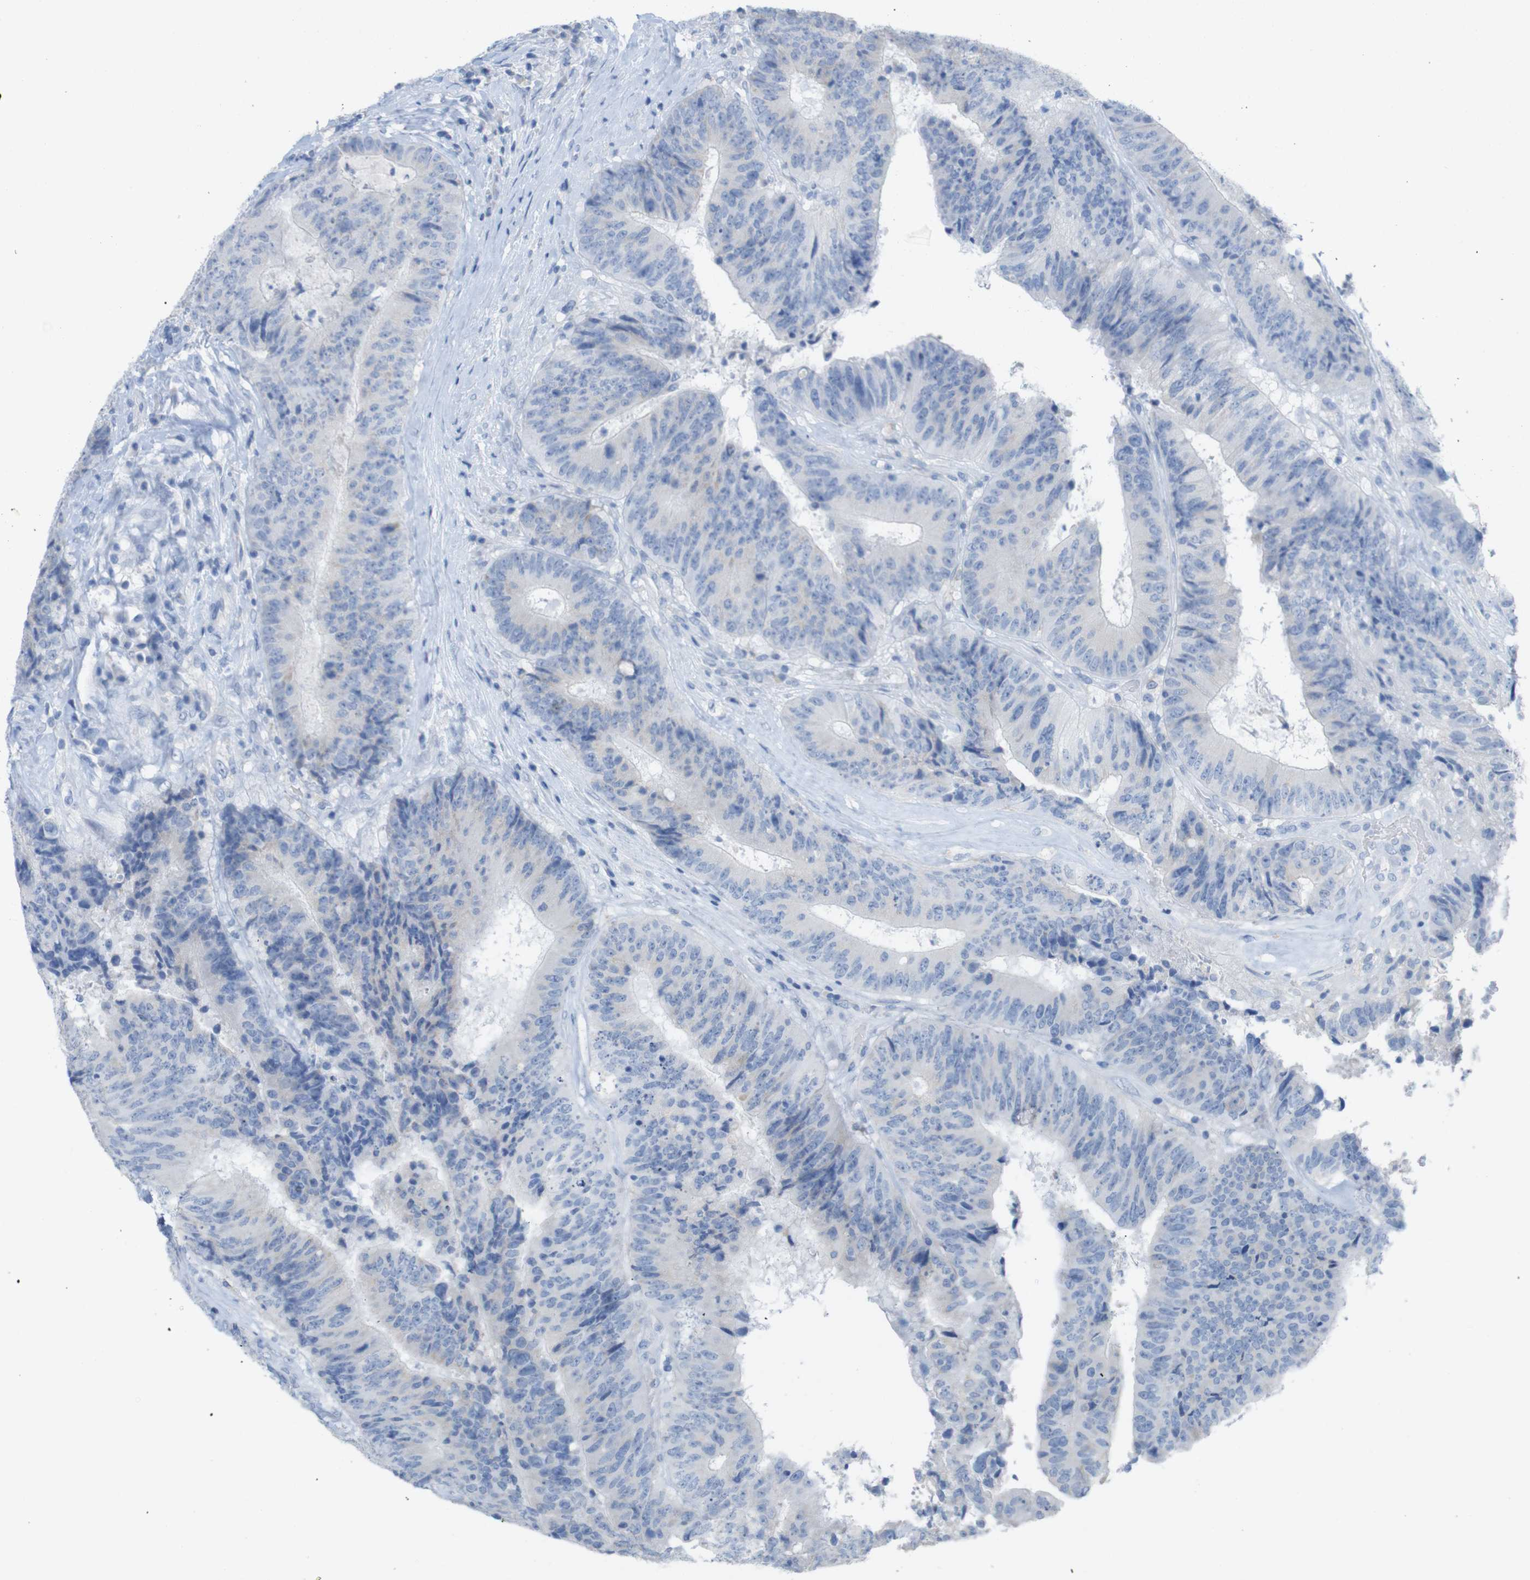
{"staining": {"intensity": "negative", "quantity": "none", "location": "none"}, "tissue": "colorectal cancer", "cell_type": "Tumor cells", "image_type": "cancer", "snomed": [{"axis": "morphology", "description": "Adenocarcinoma, NOS"}, {"axis": "topography", "description": "Rectum"}], "caption": "Colorectal cancer (adenocarcinoma) was stained to show a protein in brown. There is no significant staining in tumor cells.", "gene": "LAG3", "patient": {"sex": "male", "age": 72}}